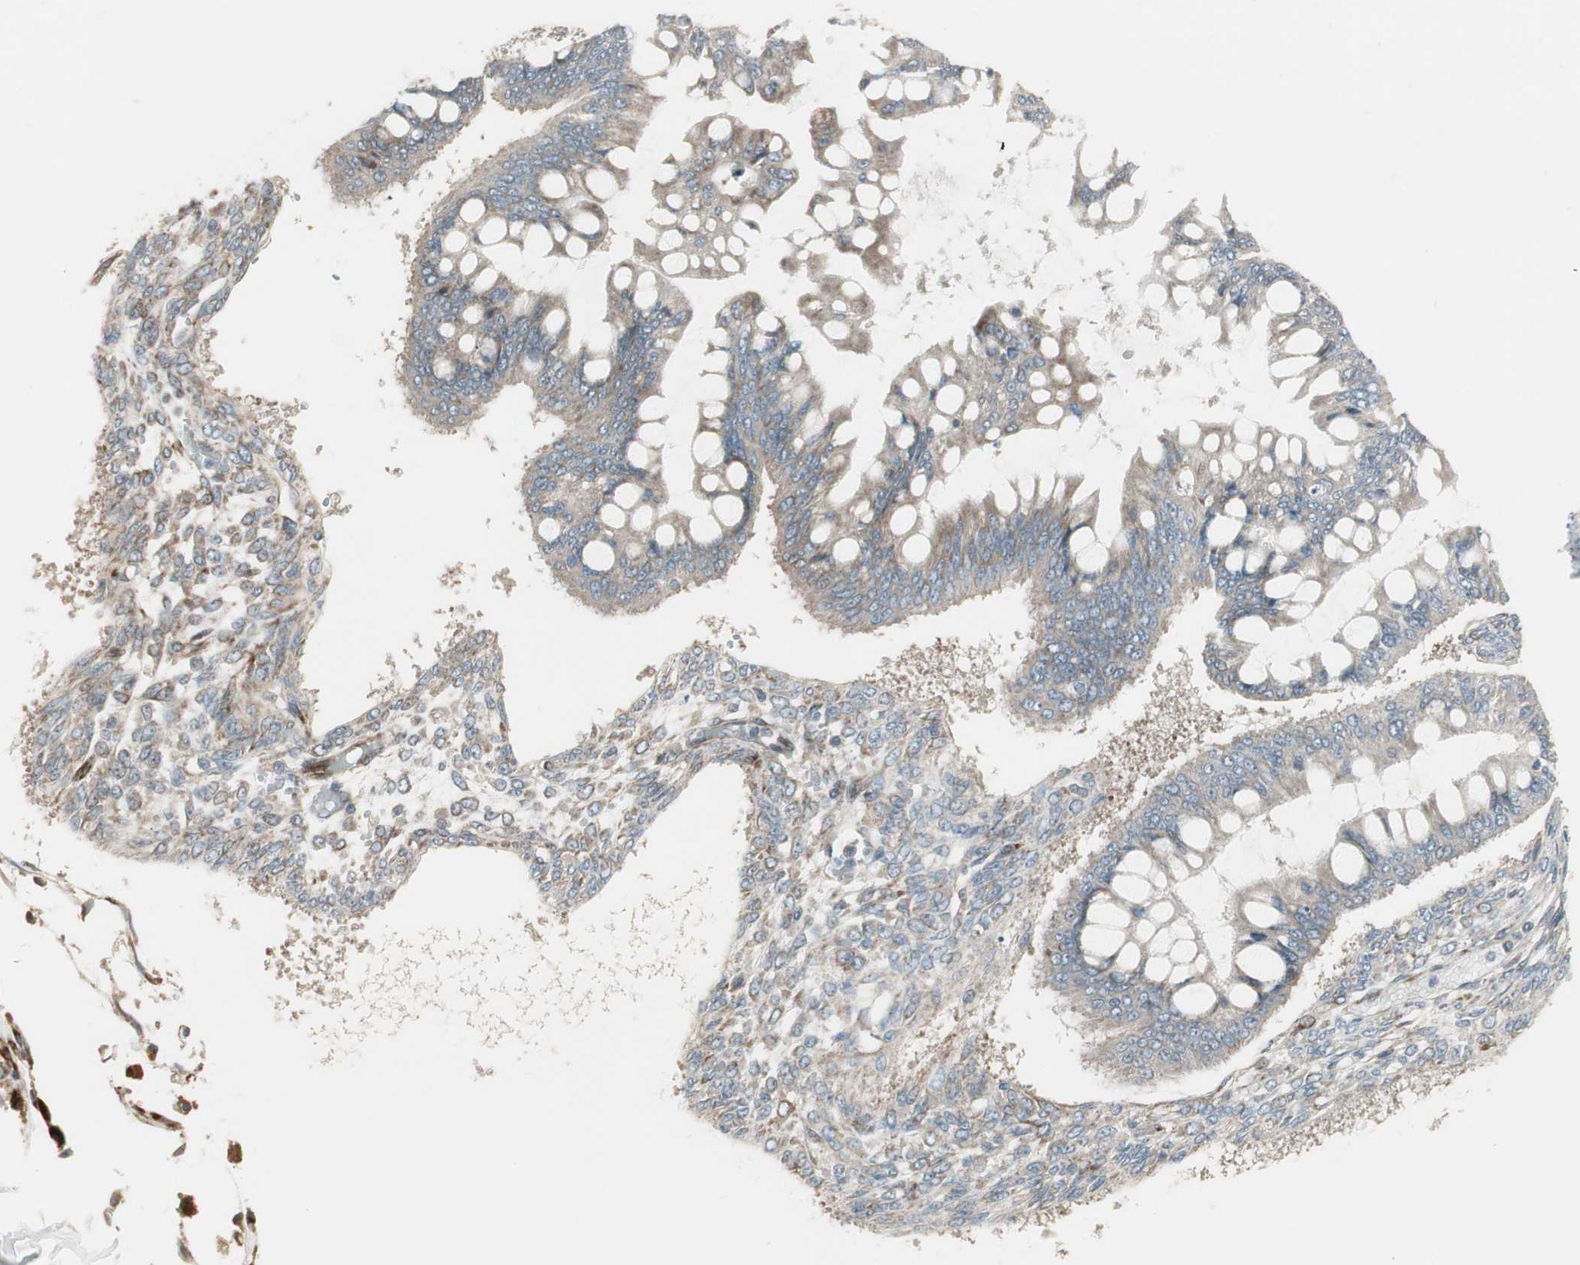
{"staining": {"intensity": "weak", "quantity": ">75%", "location": "cytoplasmic/membranous"}, "tissue": "ovarian cancer", "cell_type": "Tumor cells", "image_type": "cancer", "snomed": [{"axis": "morphology", "description": "Cystadenocarcinoma, mucinous, NOS"}, {"axis": "topography", "description": "Ovary"}], "caption": "Protein positivity by IHC exhibits weak cytoplasmic/membranous expression in approximately >75% of tumor cells in ovarian mucinous cystadenocarcinoma. The staining was performed using DAB to visualize the protein expression in brown, while the nuclei were stained in blue with hematoxylin (Magnification: 20x).", "gene": "PPP2R5E", "patient": {"sex": "female", "age": 73}}